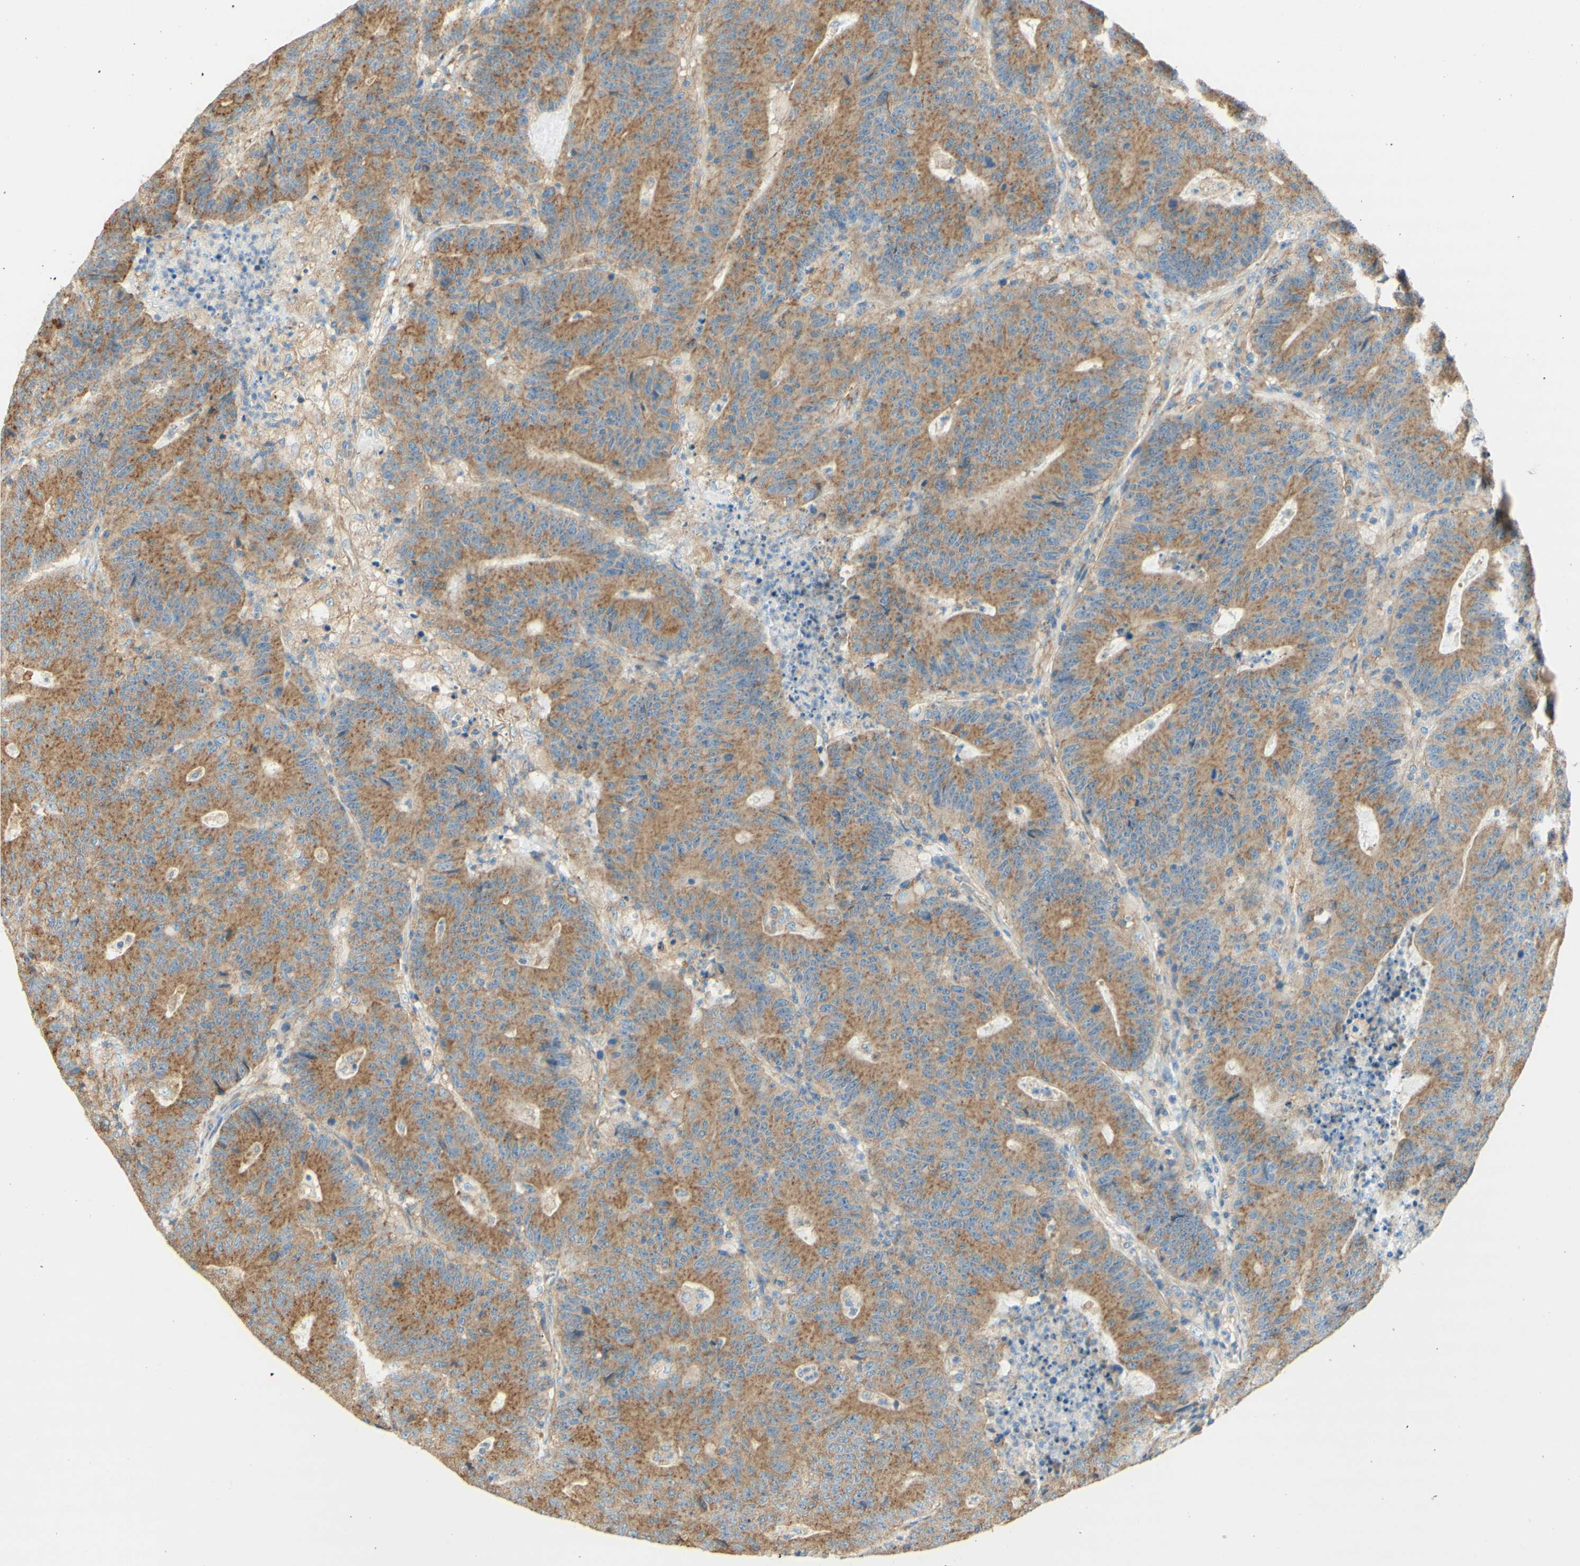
{"staining": {"intensity": "moderate", "quantity": ">75%", "location": "cytoplasmic/membranous"}, "tissue": "colorectal cancer", "cell_type": "Tumor cells", "image_type": "cancer", "snomed": [{"axis": "morphology", "description": "Normal tissue, NOS"}, {"axis": "morphology", "description": "Adenocarcinoma, NOS"}, {"axis": "topography", "description": "Colon"}], "caption": "Immunohistochemistry photomicrograph of neoplastic tissue: colorectal cancer stained using immunohistochemistry reveals medium levels of moderate protein expression localized specifically in the cytoplasmic/membranous of tumor cells, appearing as a cytoplasmic/membranous brown color.", "gene": "CLTC", "patient": {"sex": "female", "age": 75}}